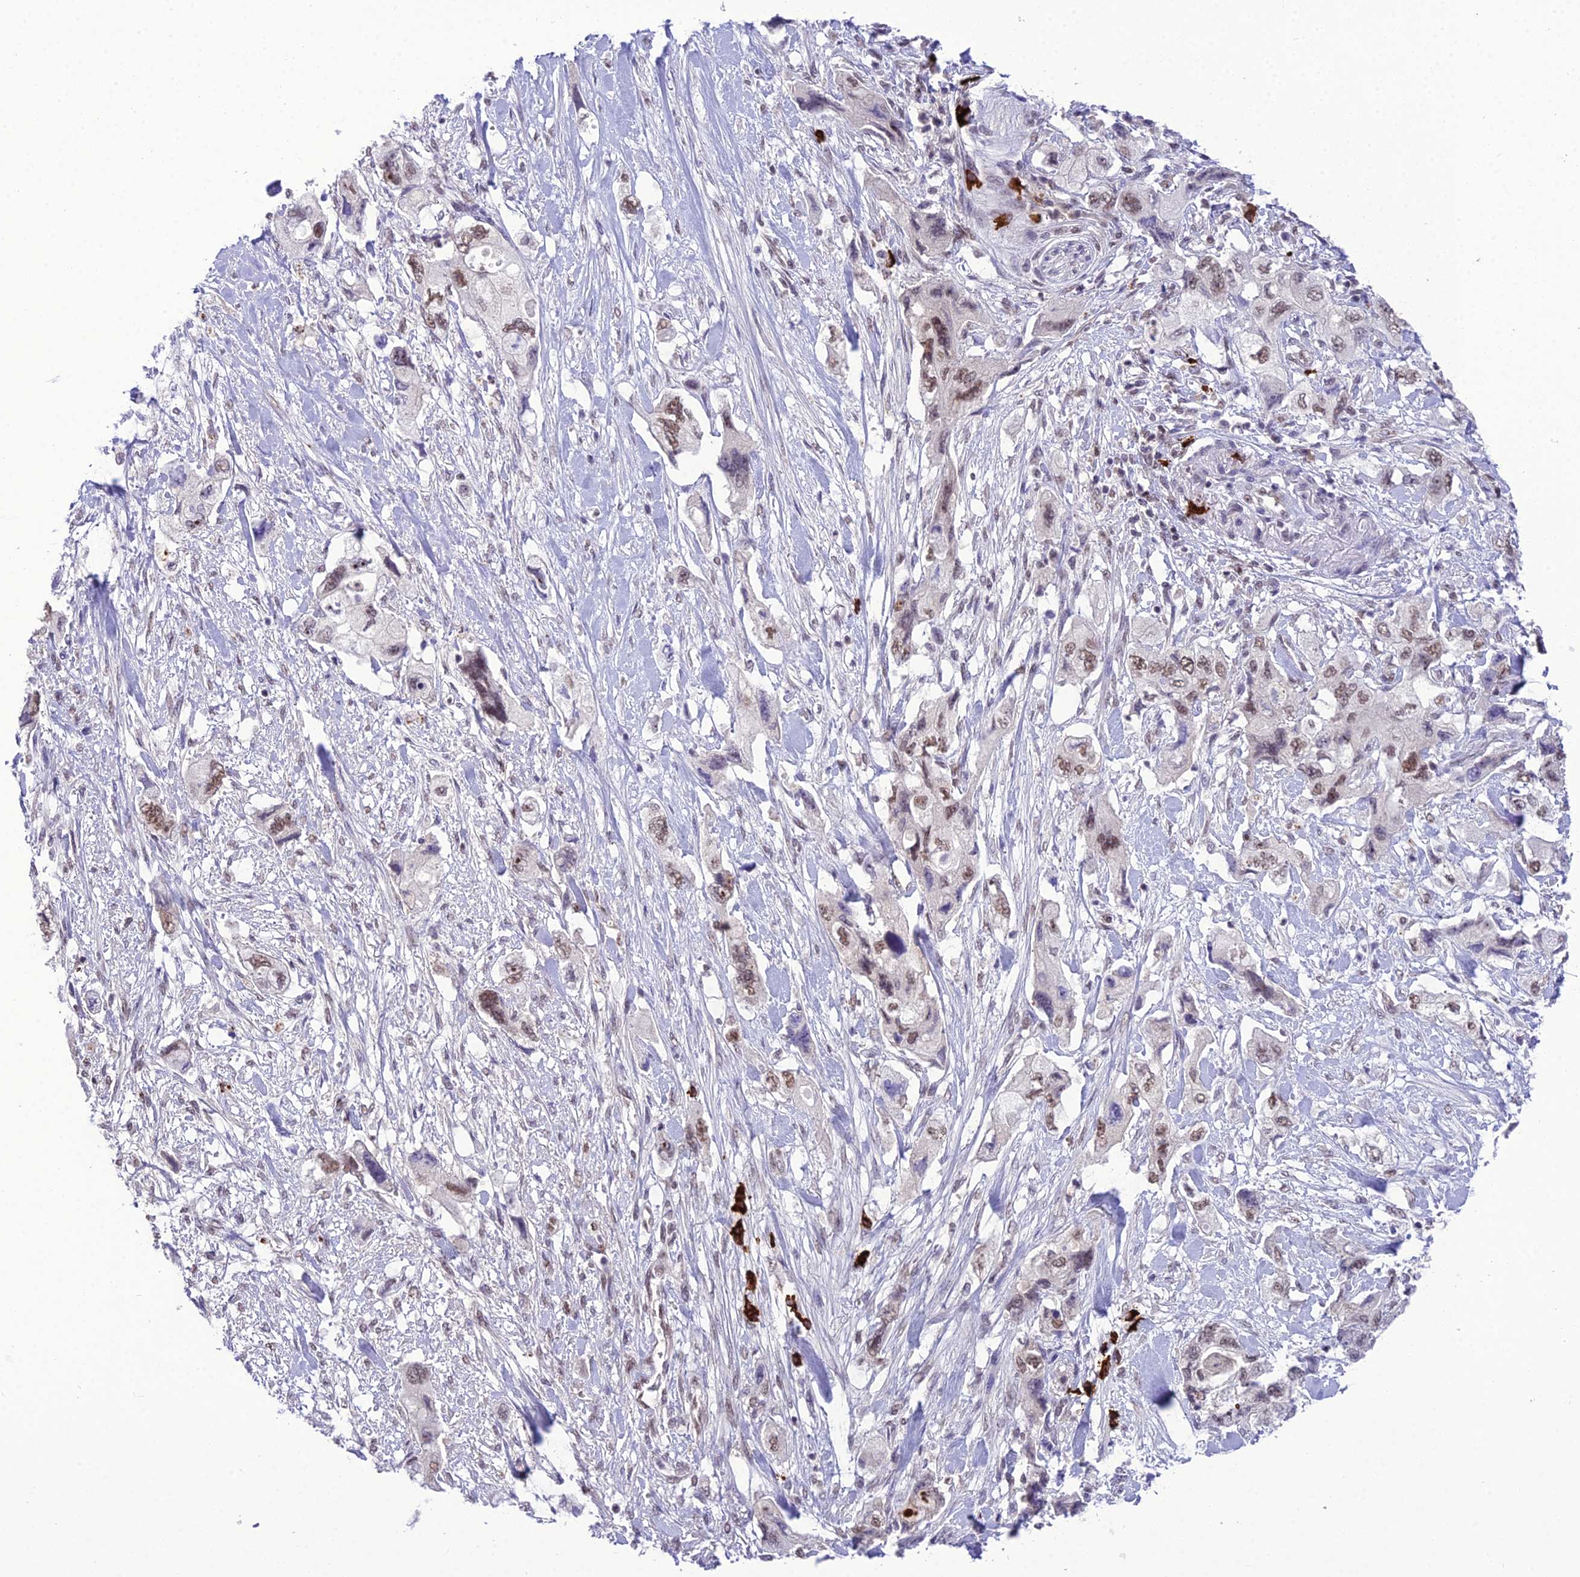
{"staining": {"intensity": "weak", "quantity": ">75%", "location": "nuclear"}, "tissue": "pancreatic cancer", "cell_type": "Tumor cells", "image_type": "cancer", "snomed": [{"axis": "morphology", "description": "Adenocarcinoma, NOS"}, {"axis": "topography", "description": "Pancreas"}], "caption": "Protein positivity by IHC shows weak nuclear expression in approximately >75% of tumor cells in pancreatic adenocarcinoma.", "gene": "SH3RF3", "patient": {"sex": "female", "age": 73}}